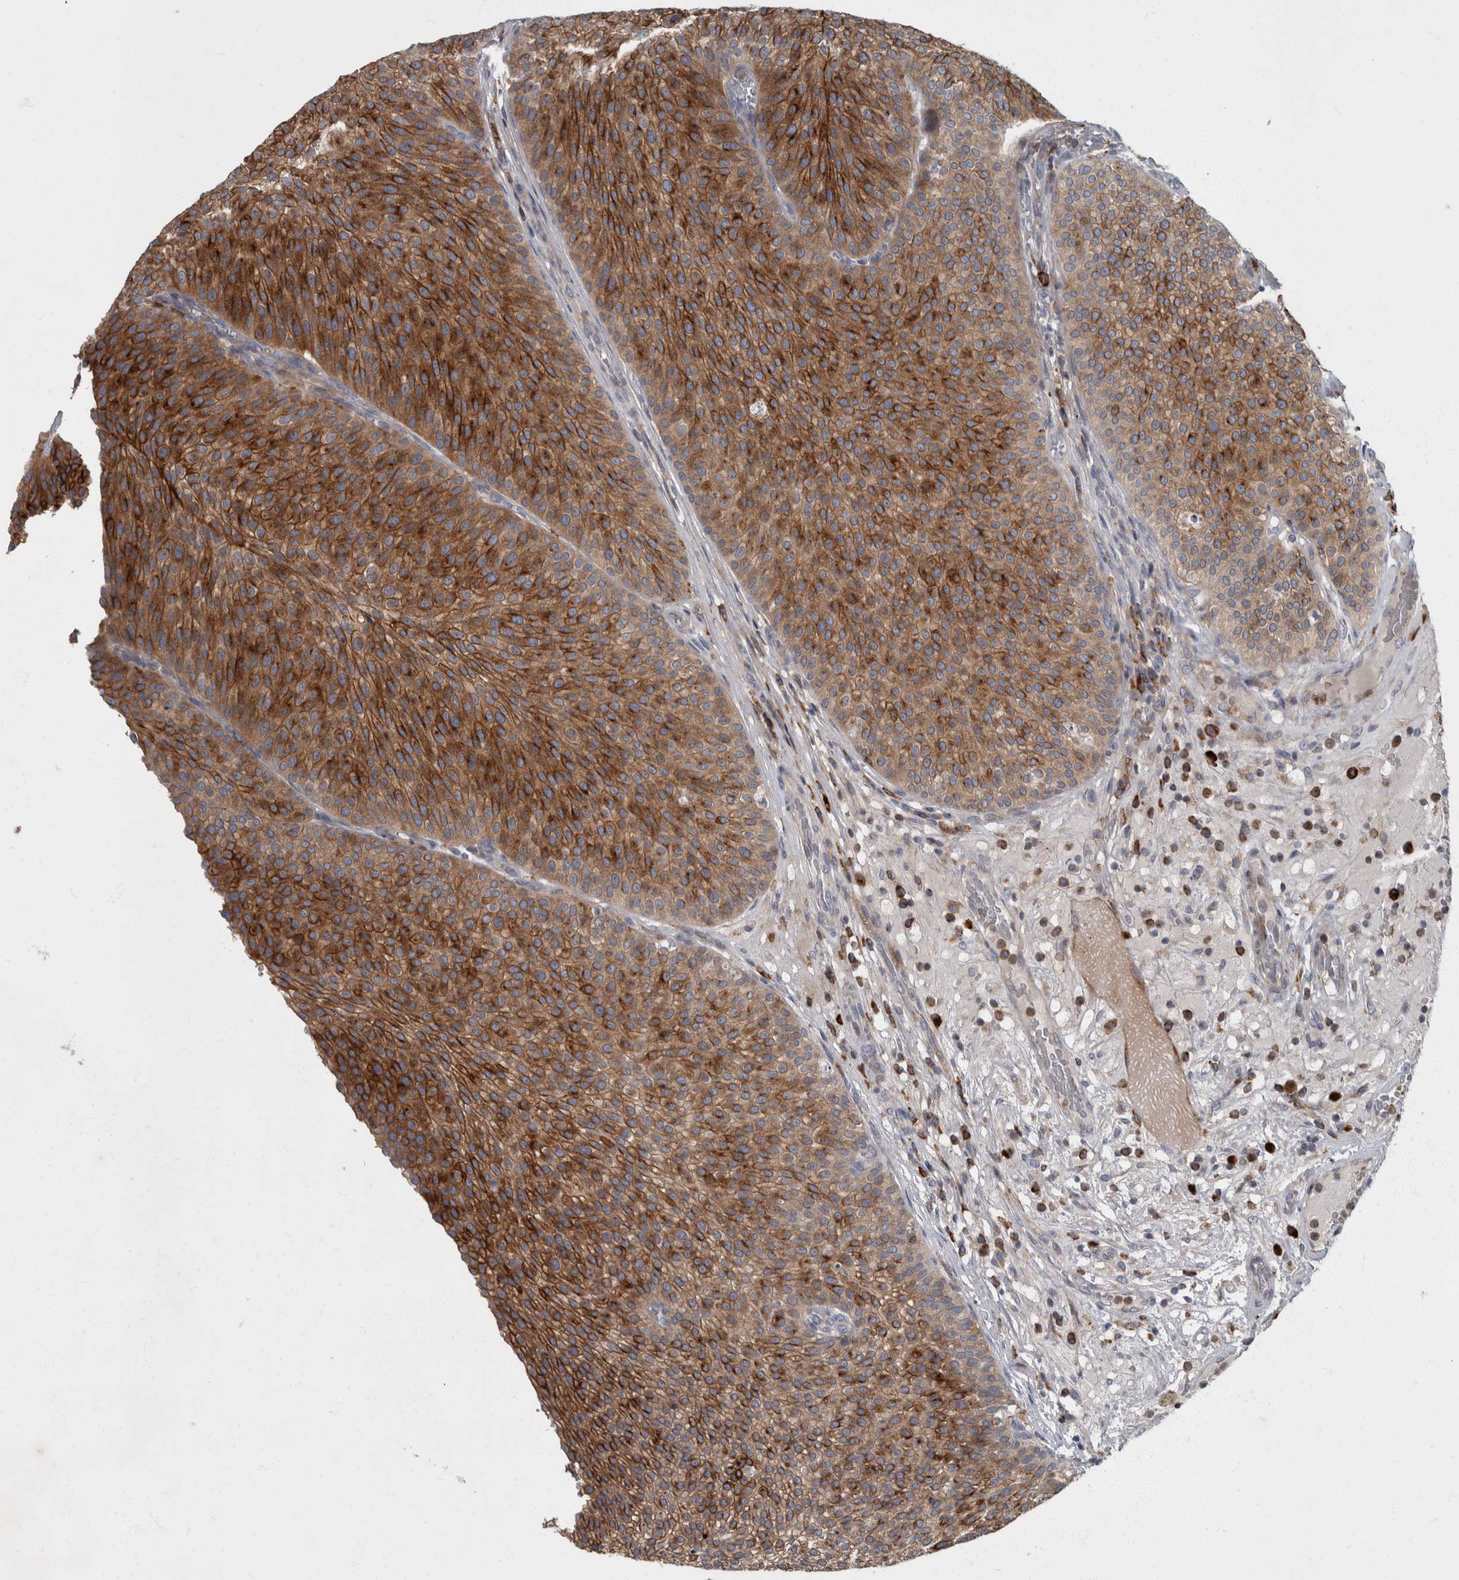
{"staining": {"intensity": "strong", "quantity": ">75%", "location": "cytoplasmic/membranous"}, "tissue": "urothelial cancer", "cell_type": "Tumor cells", "image_type": "cancer", "snomed": [{"axis": "morphology", "description": "Normal tissue, NOS"}, {"axis": "morphology", "description": "Urothelial carcinoma, Low grade"}, {"axis": "topography", "description": "Smooth muscle"}, {"axis": "topography", "description": "Urinary bladder"}], "caption": "Immunohistochemistry (IHC) (DAB) staining of low-grade urothelial carcinoma reveals strong cytoplasmic/membranous protein expression in approximately >75% of tumor cells. The protein of interest is stained brown, and the nuclei are stained in blue (DAB (3,3'-diaminobenzidine) IHC with brightfield microscopy, high magnification).", "gene": "CDC42BPG", "patient": {"sex": "male", "age": 60}}